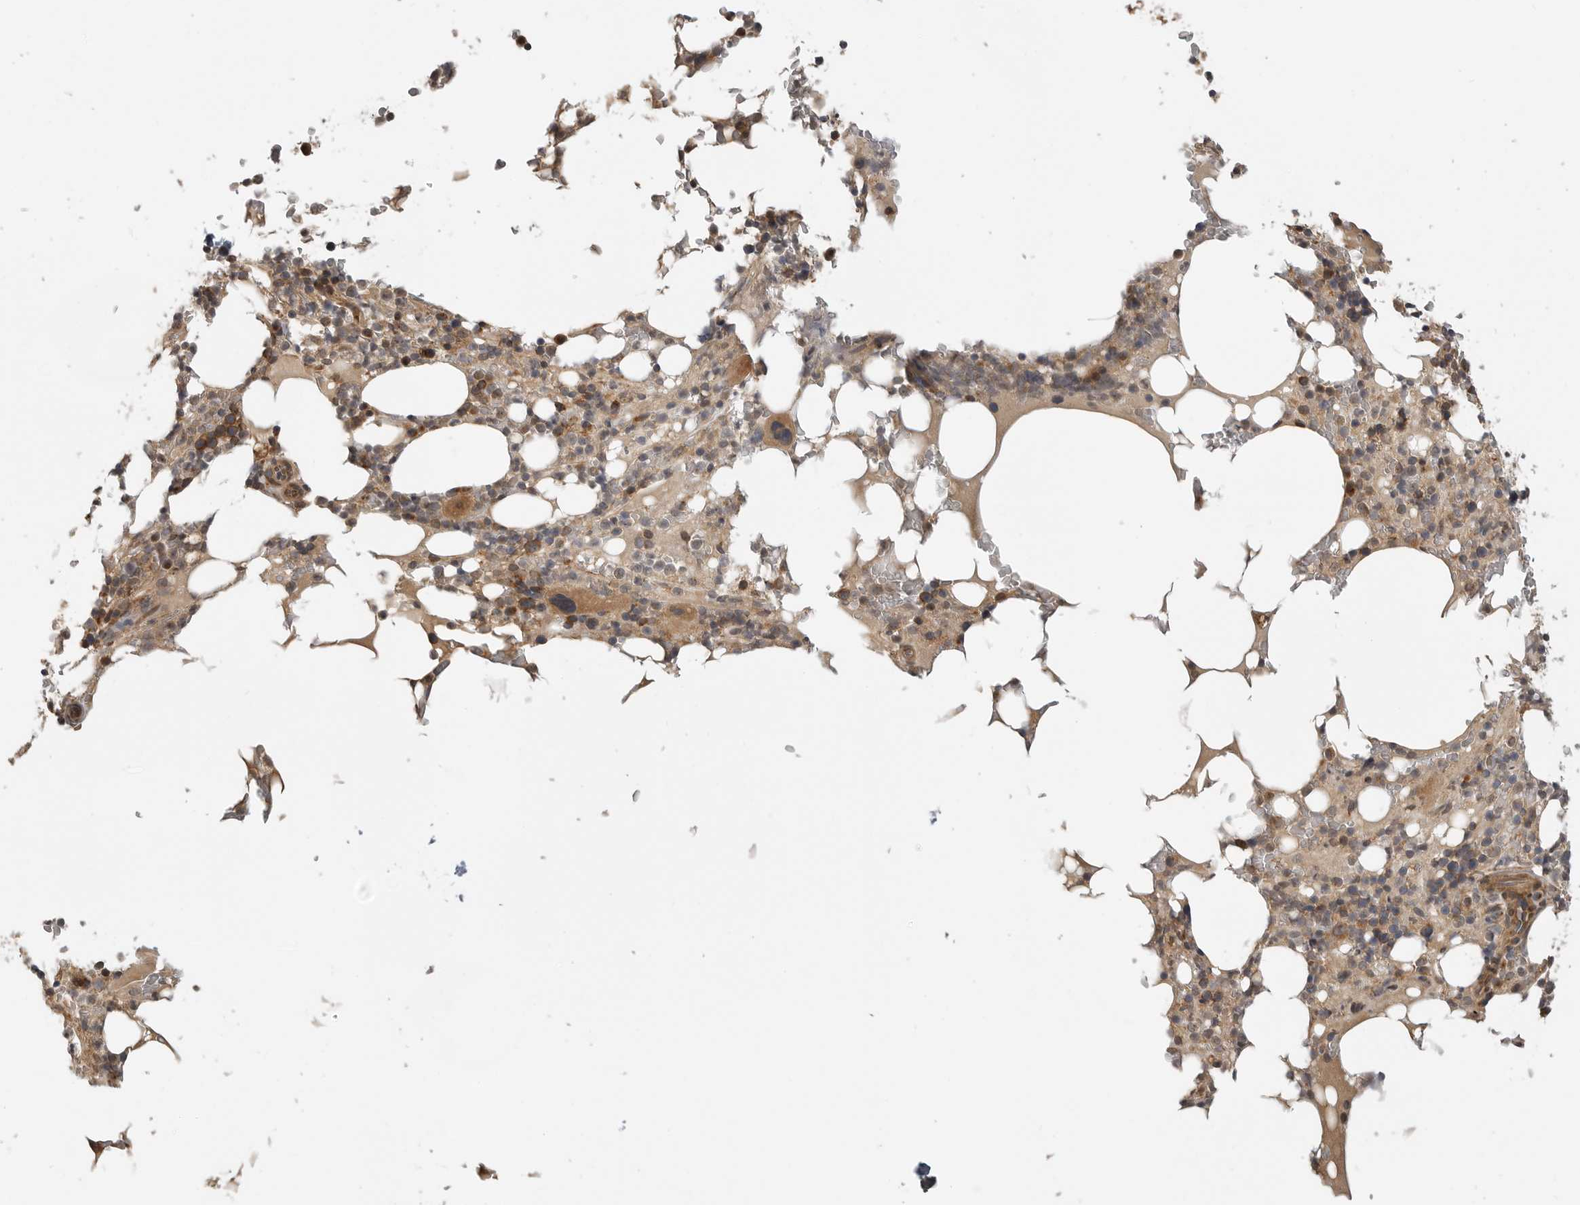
{"staining": {"intensity": "moderate", "quantity": "25%-75%", "location": "cytoplasmic/membranous"}, "tissue": "bone marrow", "cell_type": "Hematopoietic cells", "image_type": "normal", "snomed": [{"axis": "morphology", "description": "Normal tissue, NOS"}, {"axis": "topography", "description": "Bone marrow"}], "caption": "Immunohistochemistry (IHC) micrograph of benign bone marrow: bone marrow stained using IHC demonstrates medium levels of moderate protein expression localized specifically in the cytoplasmic/membranous of hematopoietic cells, appearing as a cytoplasmic/membranous brown color.", "gene": "CUEDC1", "patient": {"sex": "male", "age": 58}}